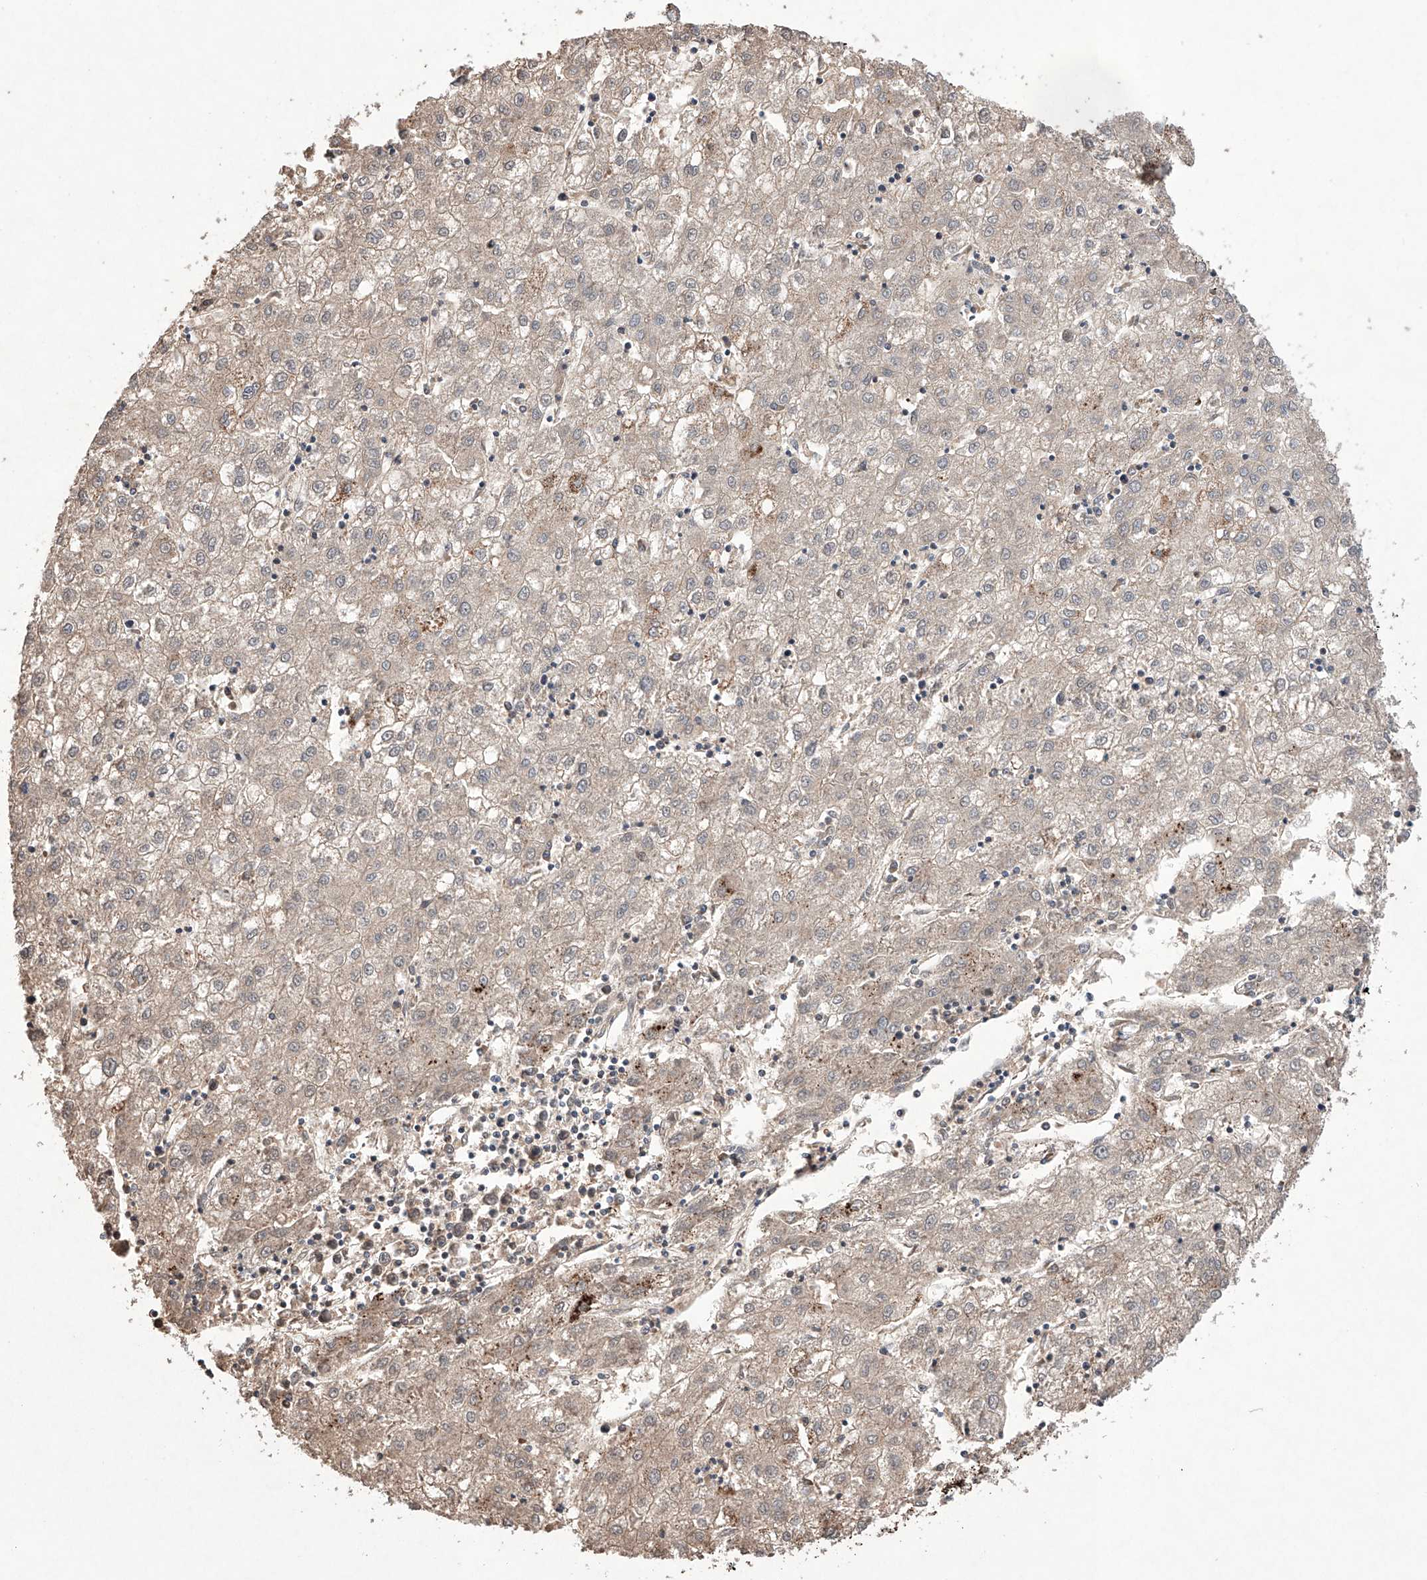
{"staining": {"intensity": "weak", "quantity": "<25%", "location": "cytoplasmic/membranous"}, "tissue": "liver cancer", "cell_type": "Tumor cells", "image_type": "cancer", "snomed": [{"axis": "morphology", "description": "Carcinoma, Hepatocellular, NOS"}, {"axis": "topography", "description": "Liver"}], "caption": "Immunohistochemistry image of neoplastic tissue: human liver cancer stained with DAB (3,3'-diaminobenzidine) demonstrates no significant protein staining in tumor cells.", "gene": "NRROS", "patient": {"sex": "male", "age": 72}}